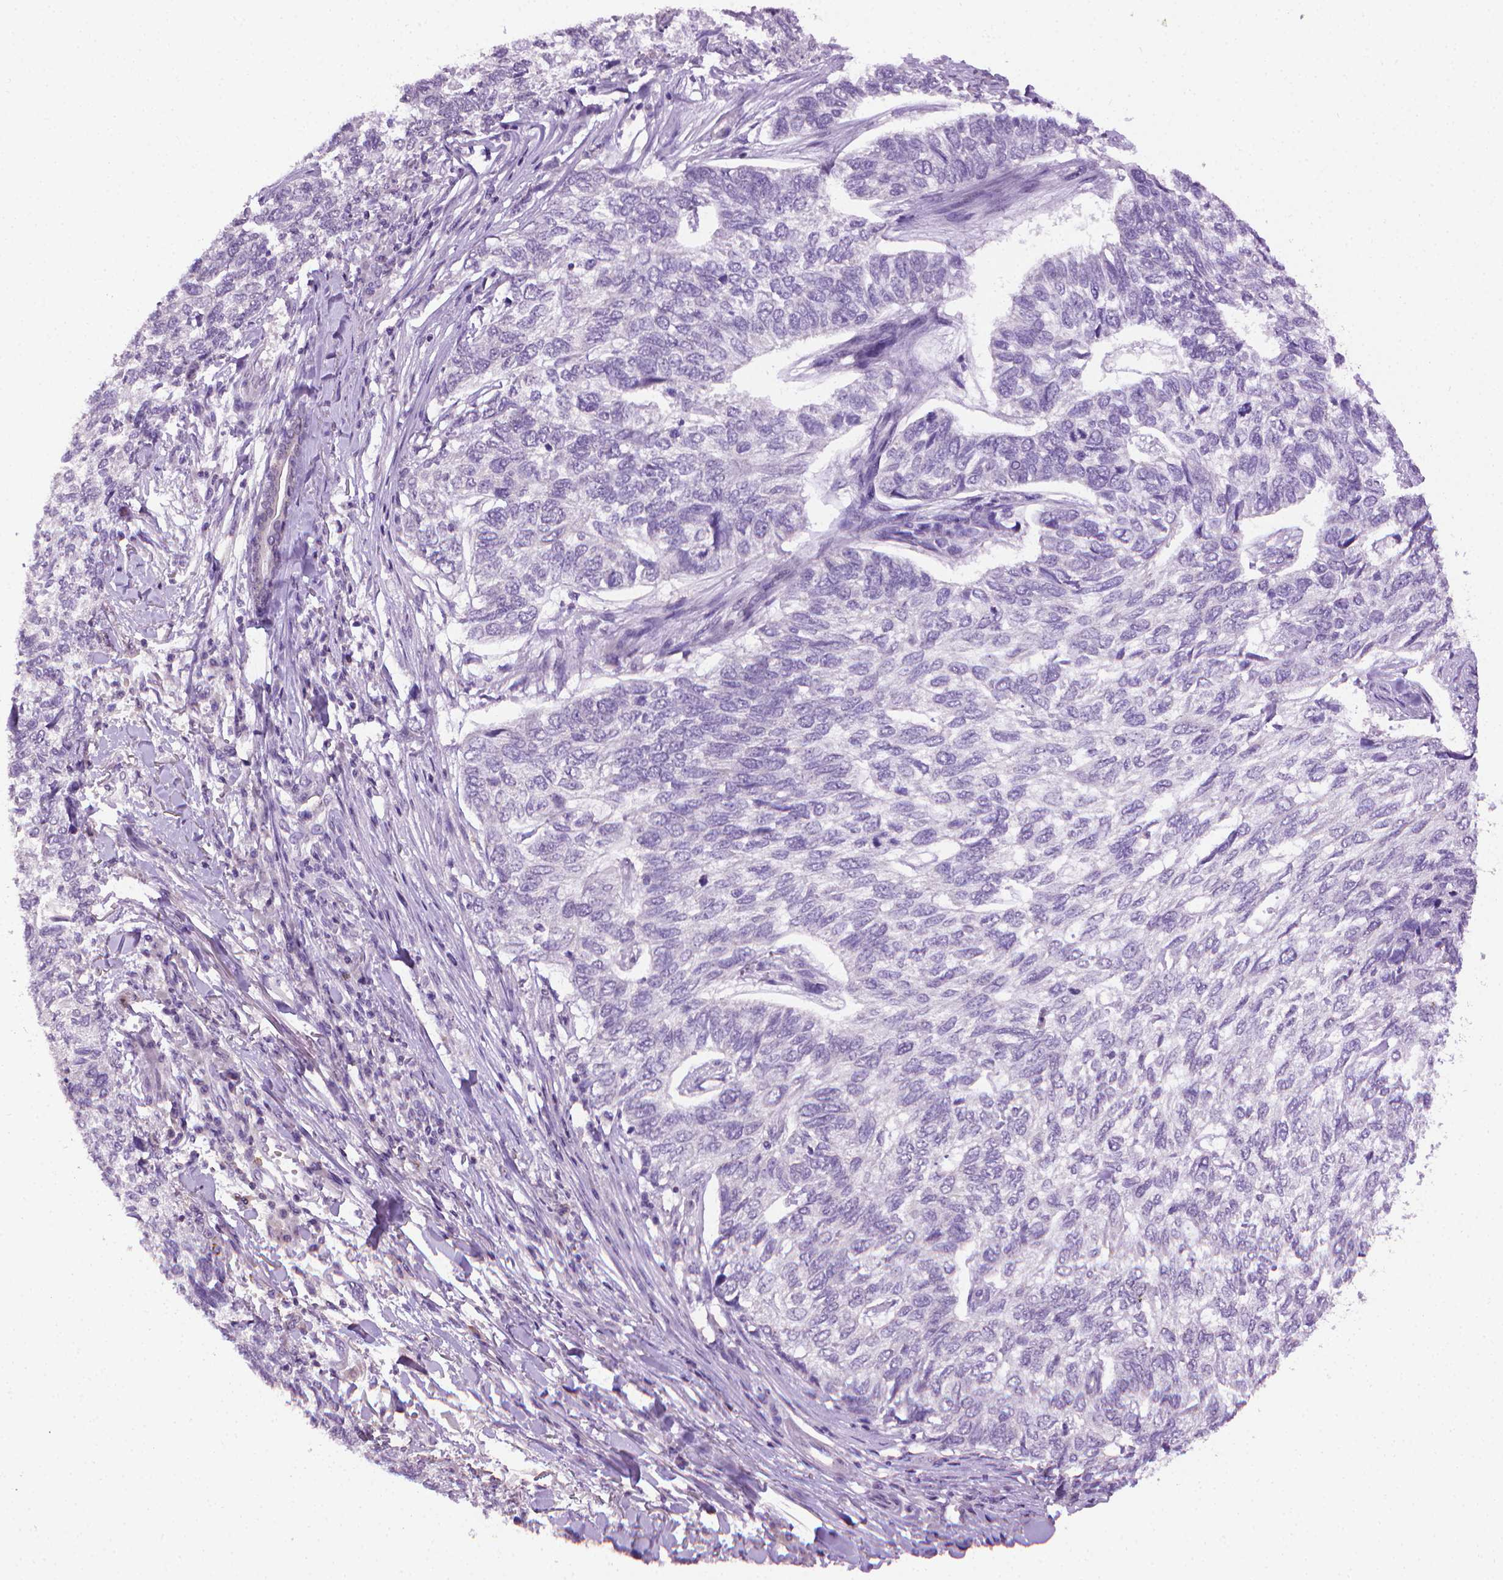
{"staining": {"intensity": "negative", "quantity": "none", "location": "none"}, "tissue": "skin cancer", "cell_type": "Tumor cells", "image_type": "cancer", "snomed": [{"axis": "morphology", "description": "Basal cell carcinoma"}, {"axis": "topography", "description": "Skin"}], "caption": "An image of skin basal cell carcinoma stained for a protein shows no brown staining in tumor cells.", "gene": "CDKN2D", "patient": {"sex": "female", "age": 65}}